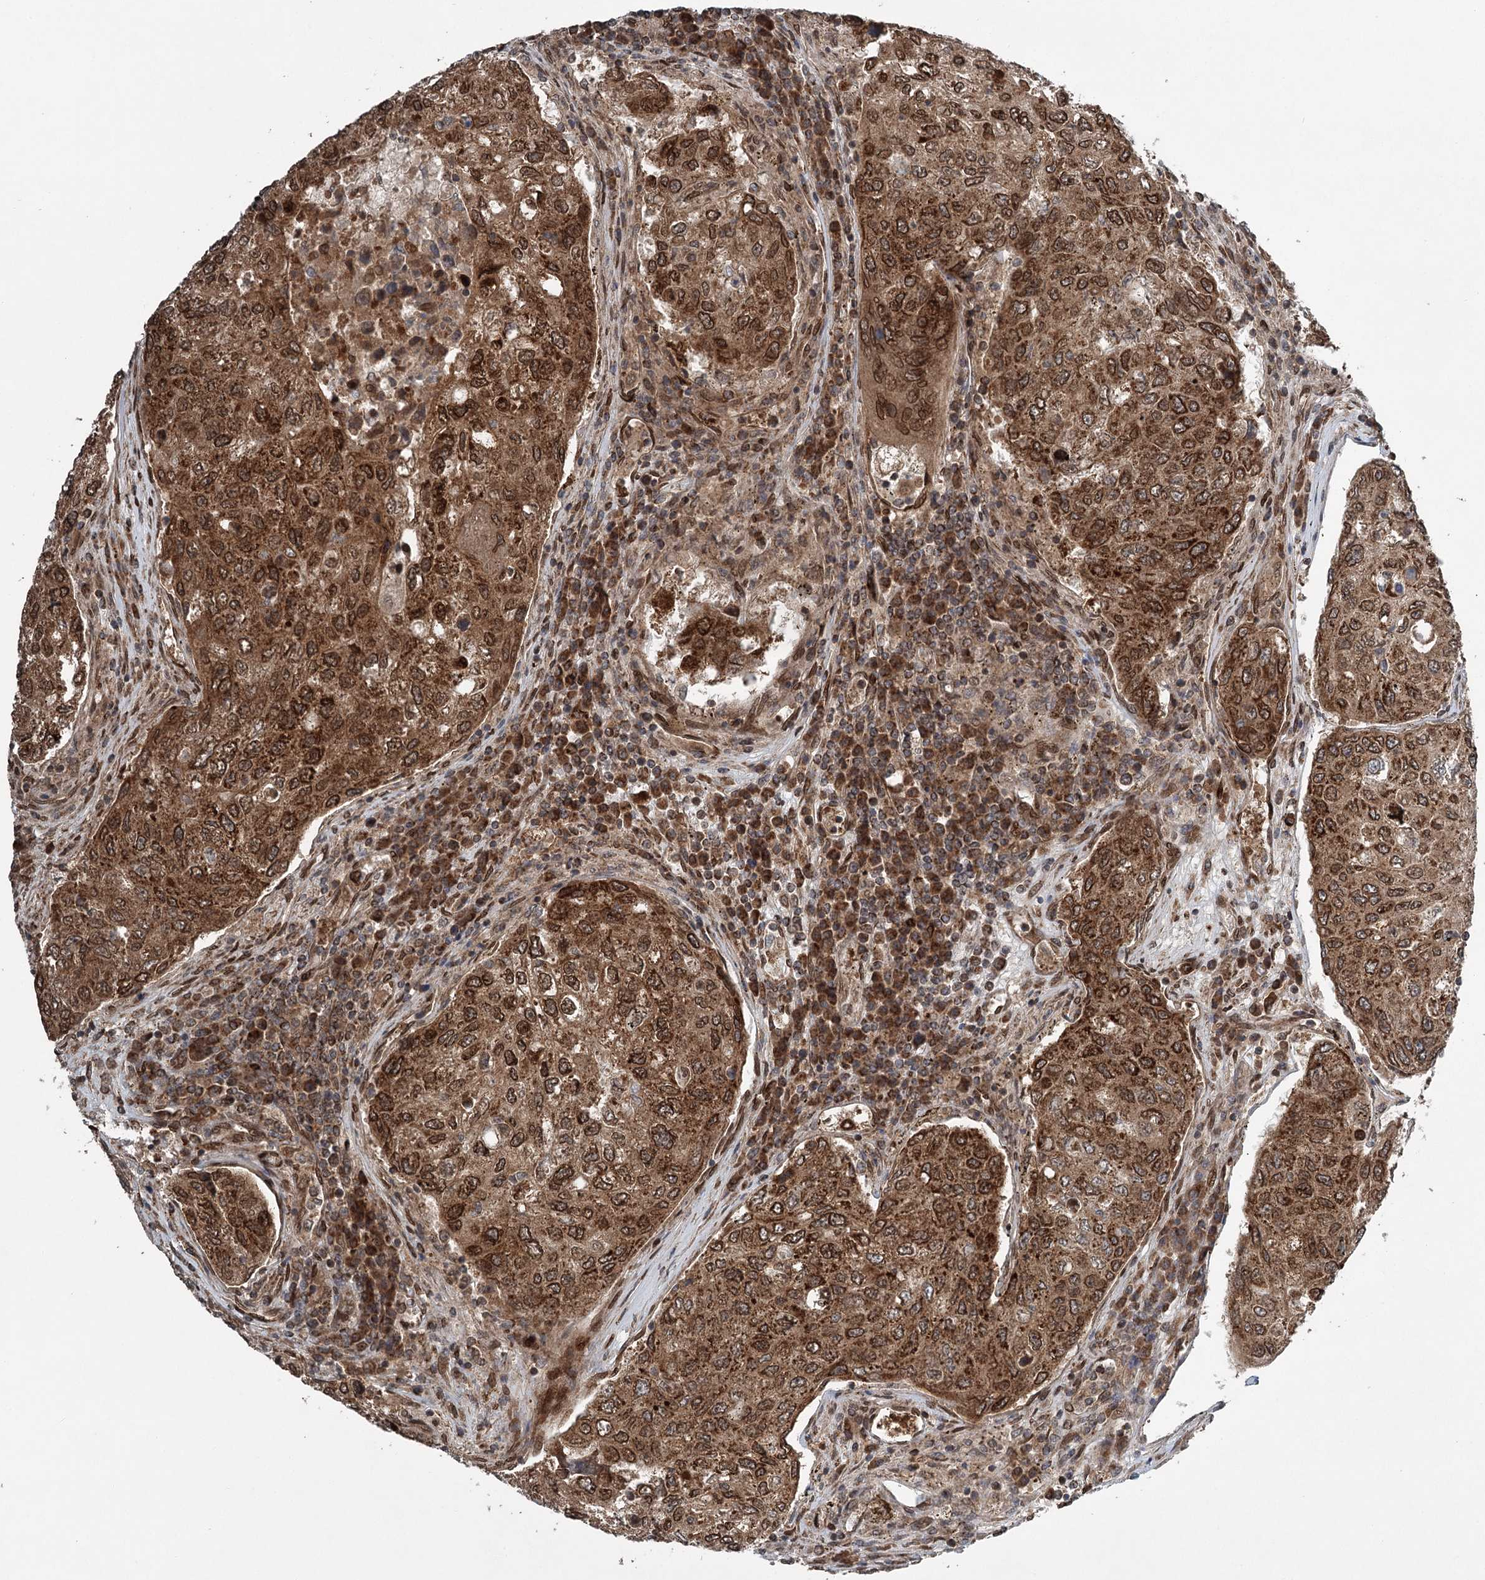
{"staining": {"intensity": "strong", "quantity": ">75%", "location": "cytoplasmic/membranous"}, "tissue": "urothelial cancer", "cell_type": "Tumor cells", "image_type": "cancer", "snomed": [{"axis": "morphology", "description": "Urothelial carcinoma, High grade"}, {"axis": "topography", "description": "Lymph node"}, {"axis": "topography", "description": "Urinary bladder"}], "caption": "Immunohistochemical staining of urothelial cancer reveals strong cytoplasmic/membranous protein expression in about >75% of tumor cells. Using DAB (3,3'-diaminobenzidine) (brown) and hematoxylin (blue) stains, captured at high magnification using brightfield microscopy.", "gene": "BCKDHA", "patient": {"sex": "male", "age": 51}}